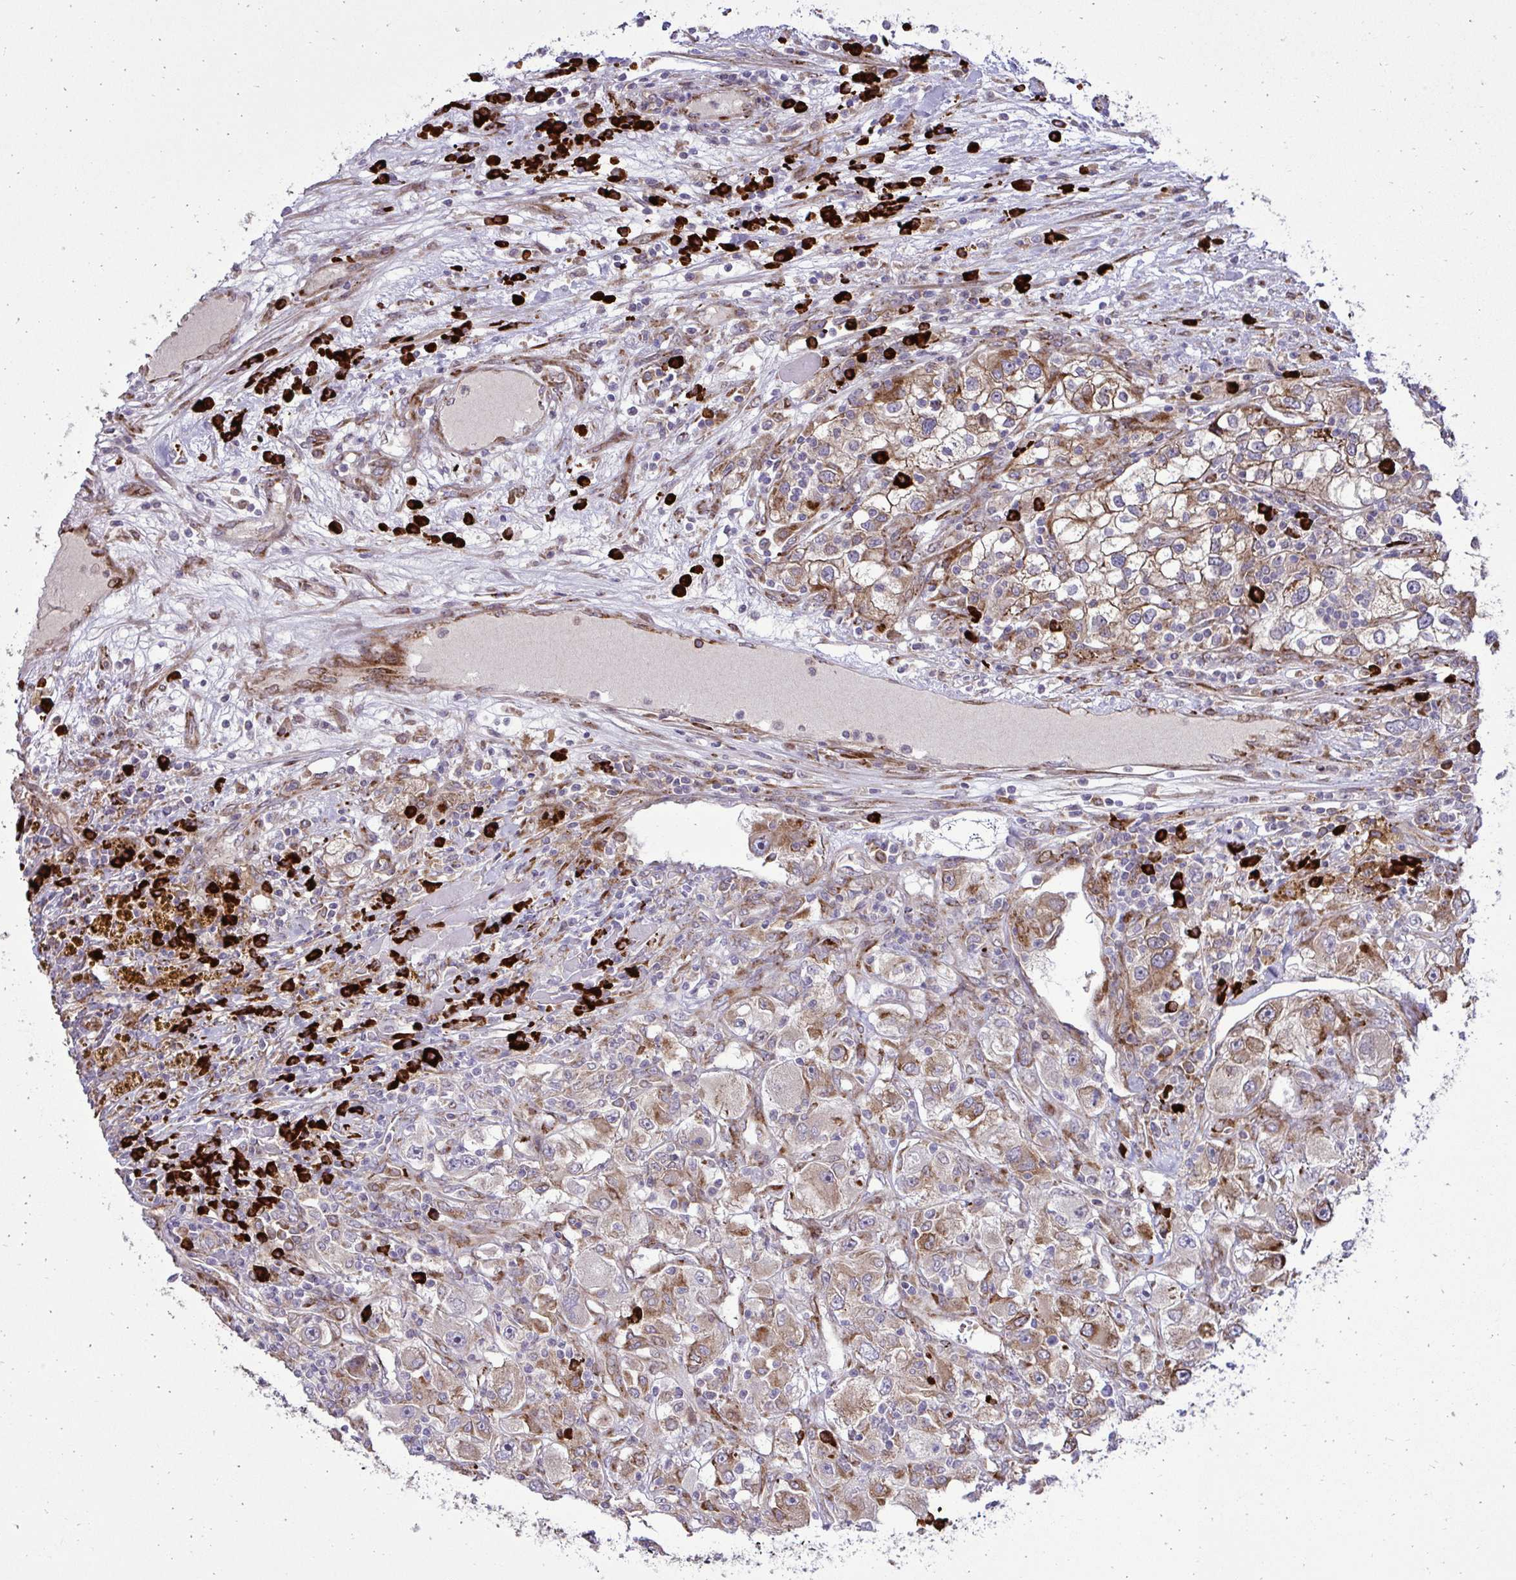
{"staining": {"intensity": "moderate", "quantity": ">75%", "location": "cytoplasmic/membranous"}, "tissue": "renal cancer", "cell_type": "Tumor cells", "image_type": "cancer", "snomed": [{"axis": "morphology", "description": "Adenocarcinoma, NOS"}, {"axis": "topography", "description": "Kidney"}], "caption": "About >75% of tumor cells in renal cancer reveal moderate cytoplasmic/membranous protein staining as visualized by brown immunohistochemical staining.", "gene": "LIMS1", "patient": {"sex": "female", "age": 52}}